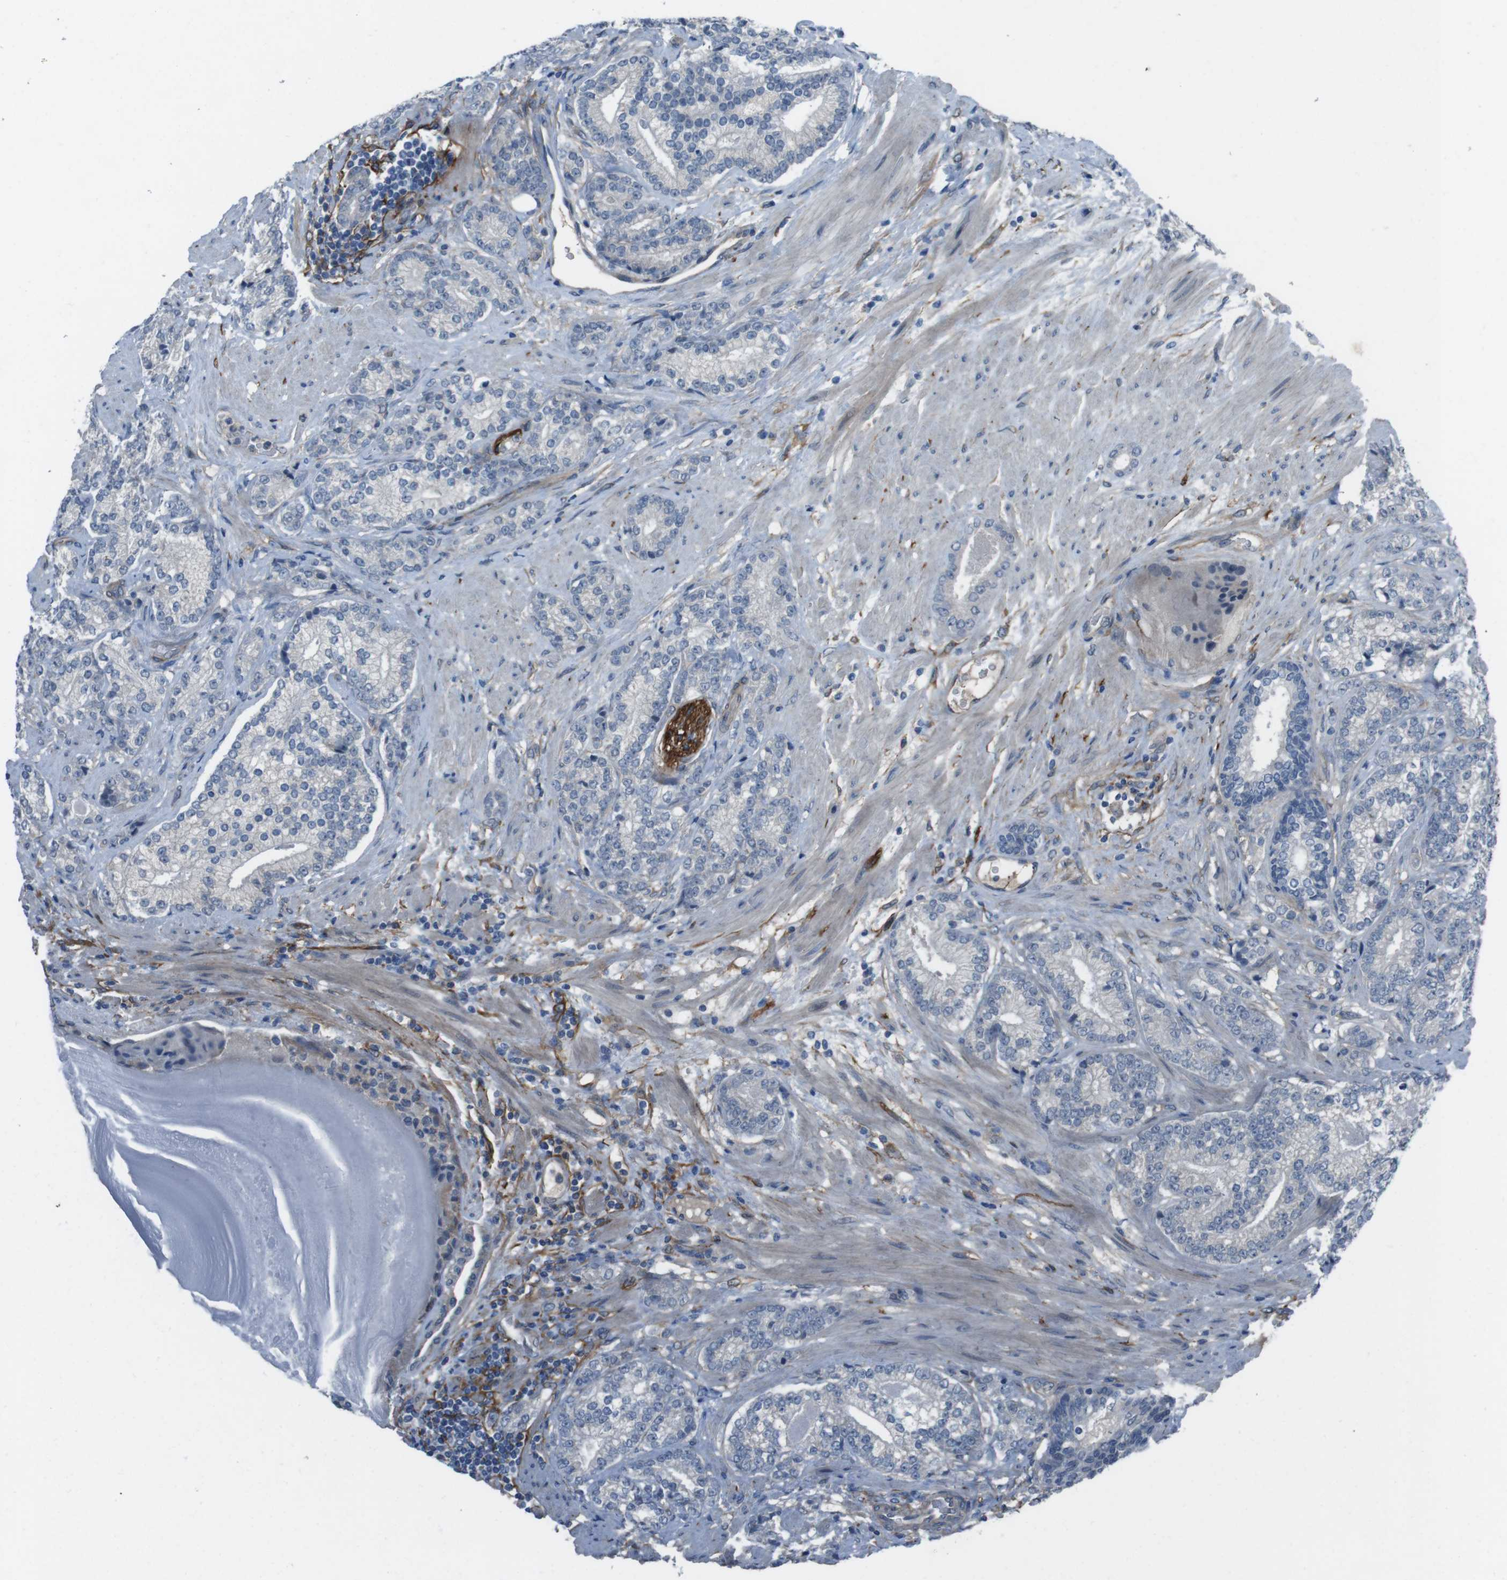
{"staining": {"intensity": "negative", "quantity": "none", "location": "none"}, "tissue": "prostate cancer", "cell_type": "Tumor cells", "image_type": "cancer", "snomed": [{"axis": "morphology", "description": "Adenocarcinoma, High grade"}, {"axis": "topography", "description": "Prostate"}], "caption": "Tumor cells are negative for protein expression in human prostate adenocarcinoma (high-grade).", "gene": "ANK2", "patient": {"sex": "male", "age": 61}}